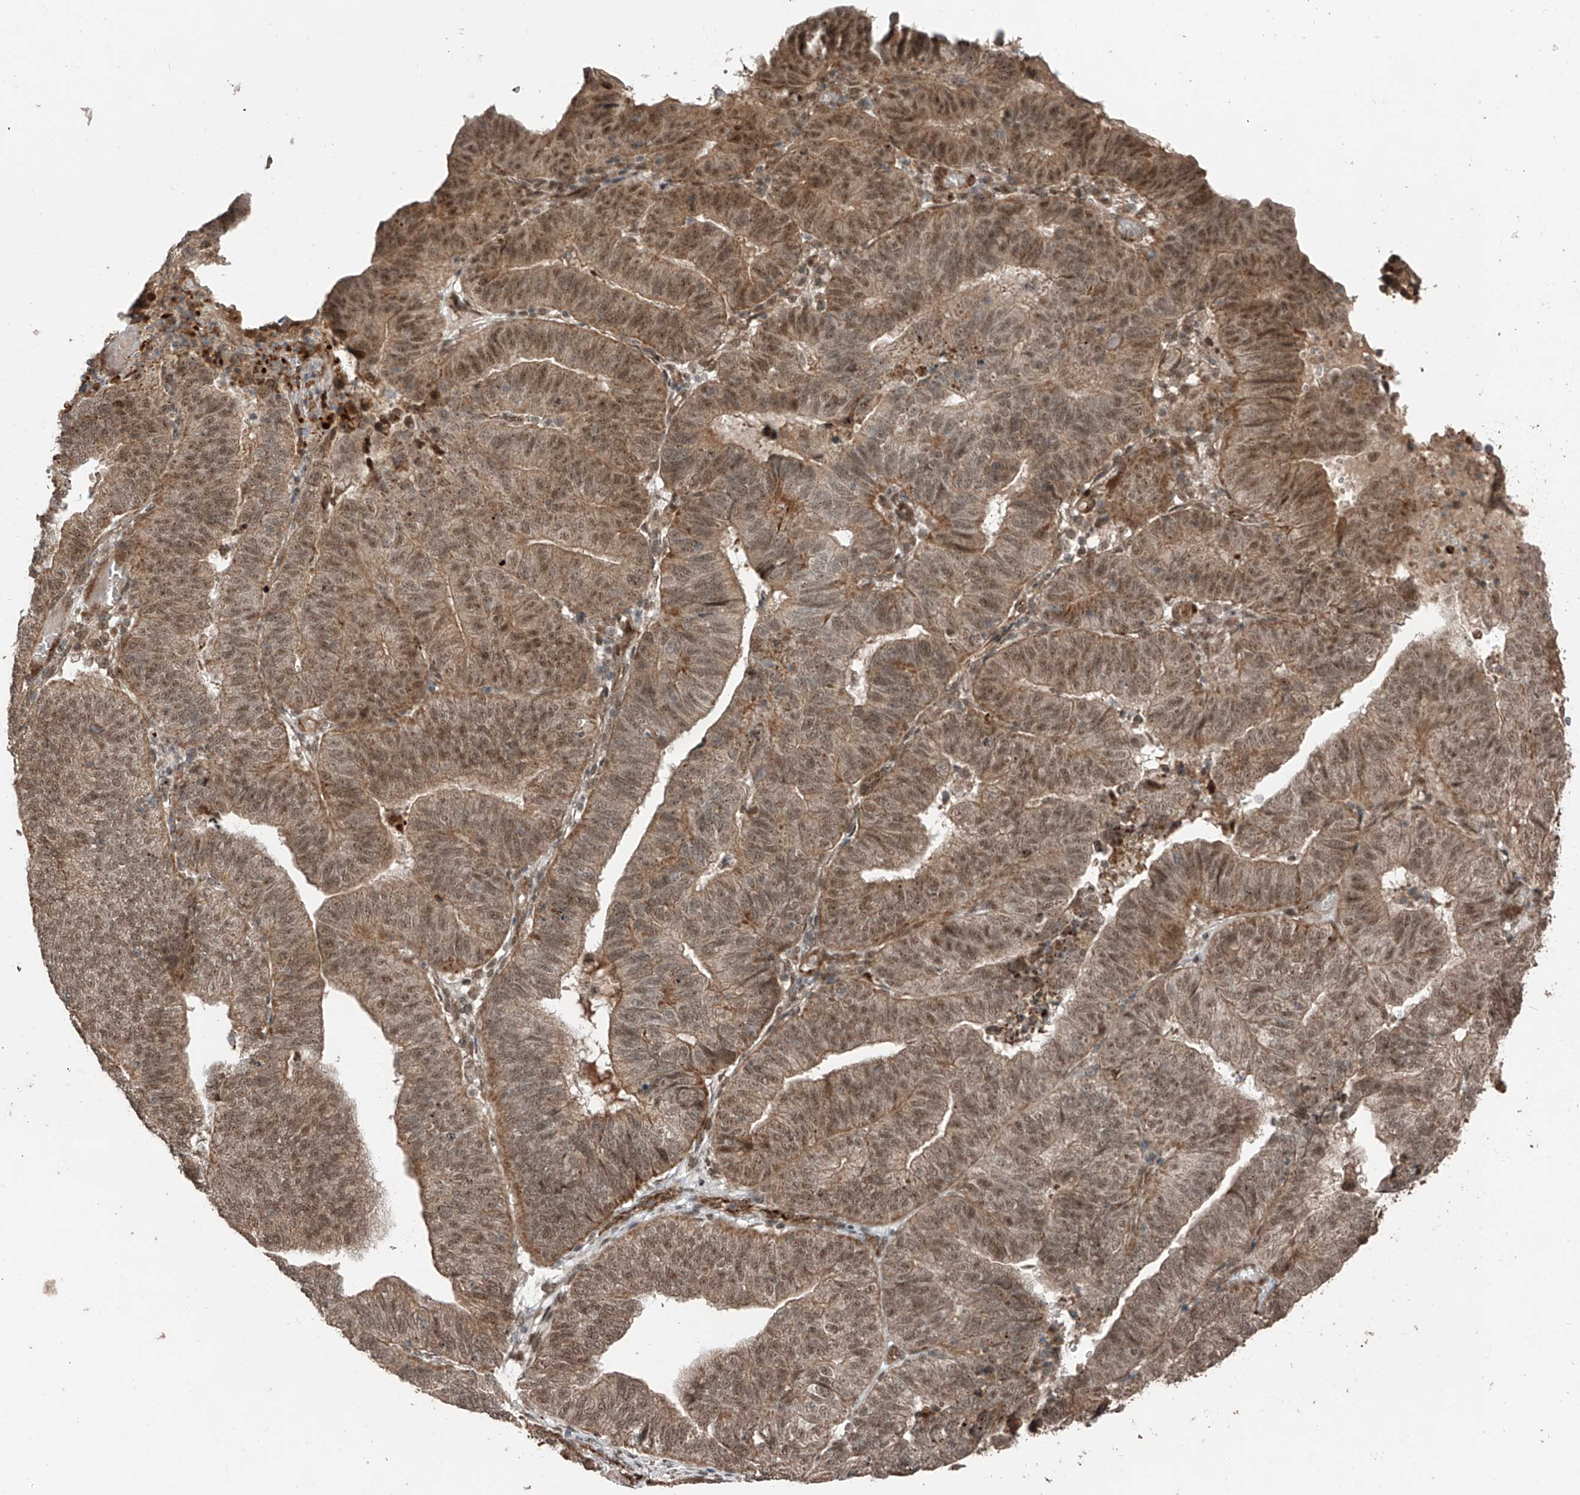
{"staining": {"intensity": "moderate", "quantity": ">75%", "location": "cytoplasmic/membranous,nuclear"}, "tissue": "endometrial cancer", "cell_type": "Tumor cells", "image_type": "cancer", "snomed": [{"axis": "morphology", "description": "Adenocarcinoma, NOS"}, {"axis": "topography", "description": "Uterus"}], "caption": "Human endometrial adenocarcinoma stained with a protein marker displays moderate staining in tumor cells.", "gene": "ZNF620", "patient": {"sex": "female", "age": 77}}